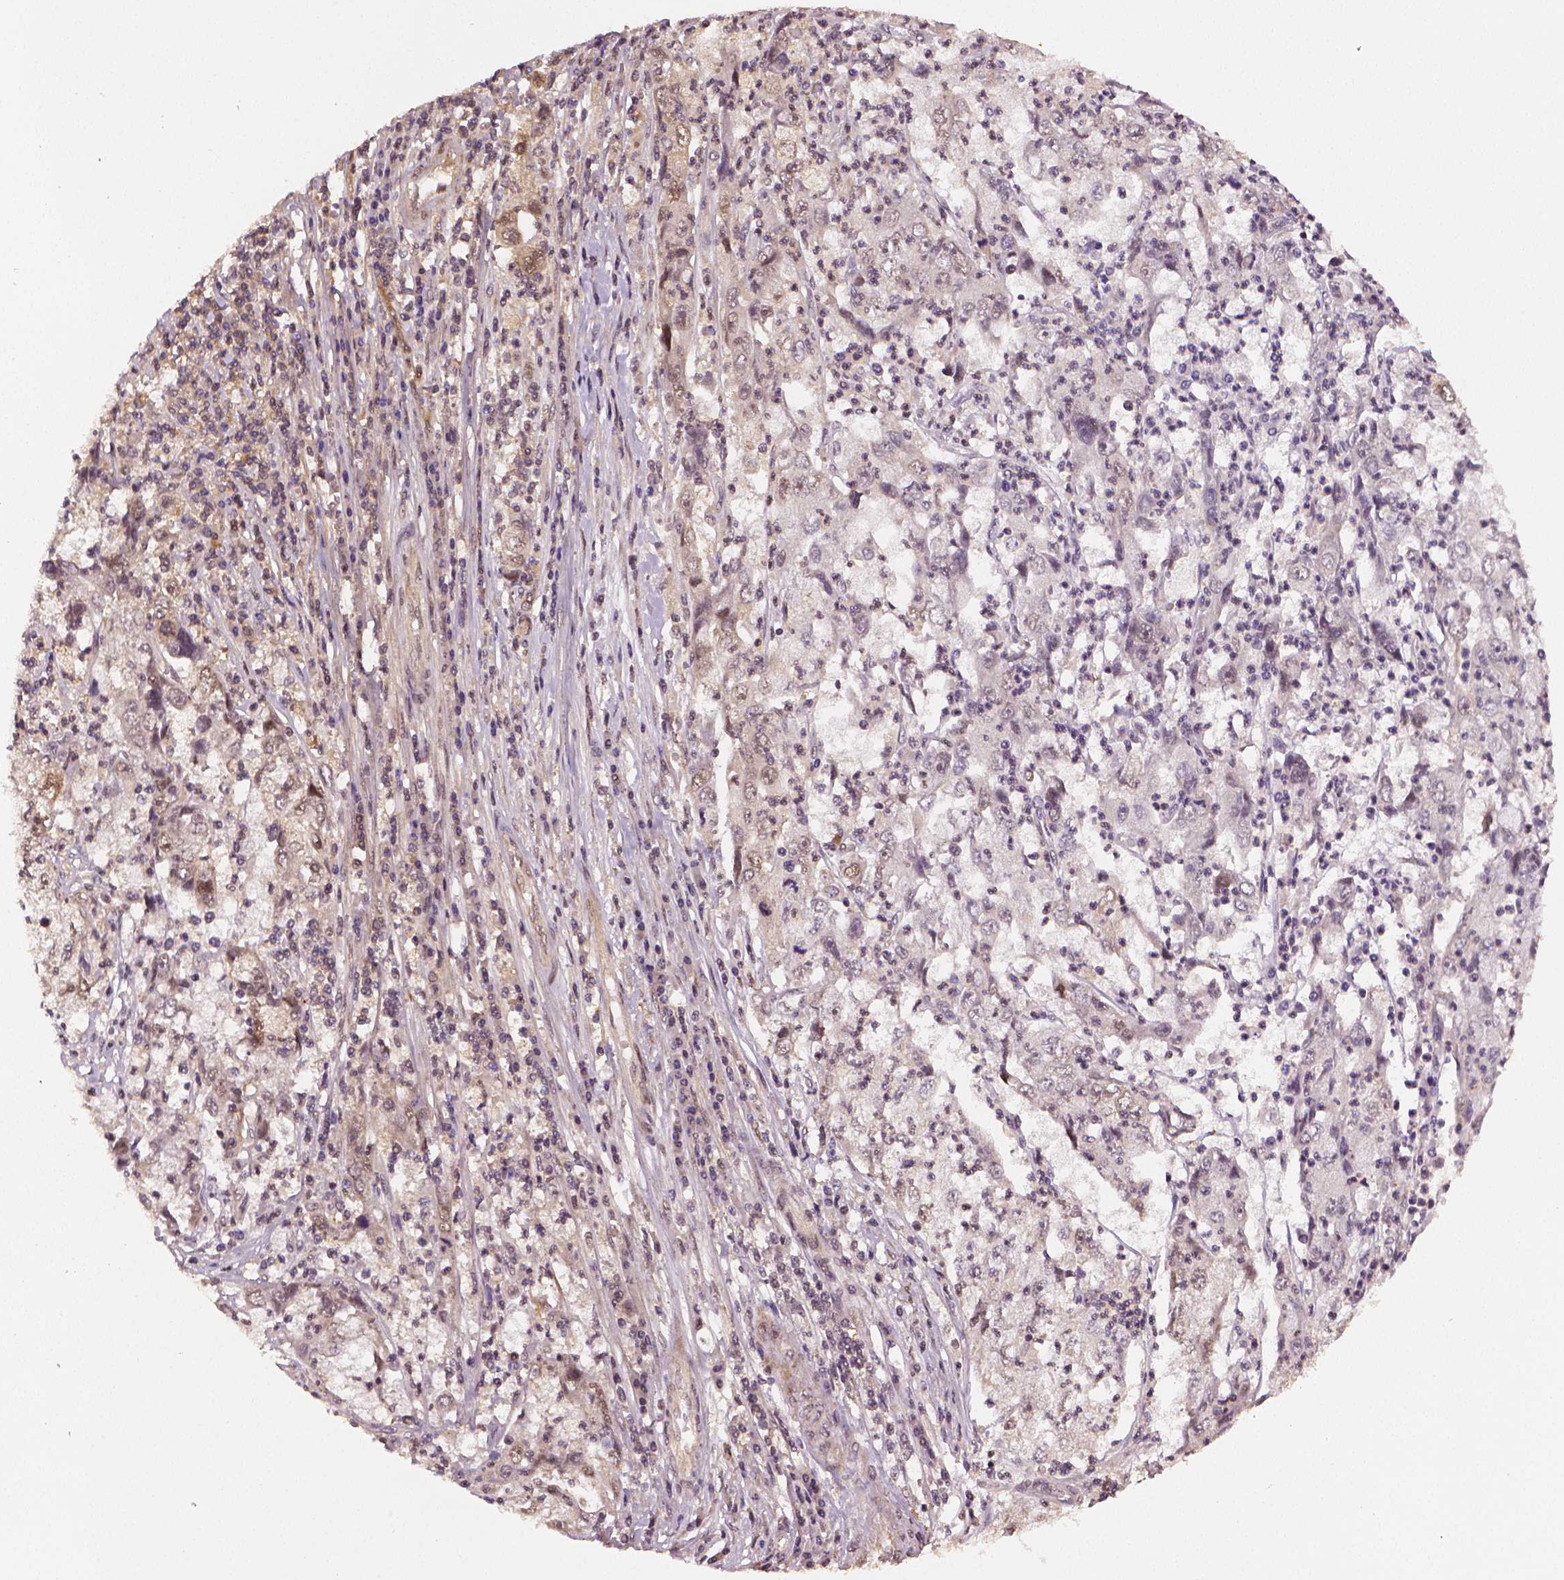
{"staining": {"intensity": "negative", "quantity": "none", "location": "none"}, "tissue": "cervical cancer", "cell_type": "Tumor cells", "image_type": "cancer", "snomed": [{"axis": "morphology", "description": "Squamous cell carcinoma, NOS"}, {"axis": "topography", "description": "Cervix"}], "caption": "The histopathology image displays no significant staining in tumor cells of cervical cancer (squamous cell carcinoma). (Immunohistochemistry, brightfield microscopy, high magnification).", "gene": "STAT3", "patient": {"sex": "female", "age": 36}}